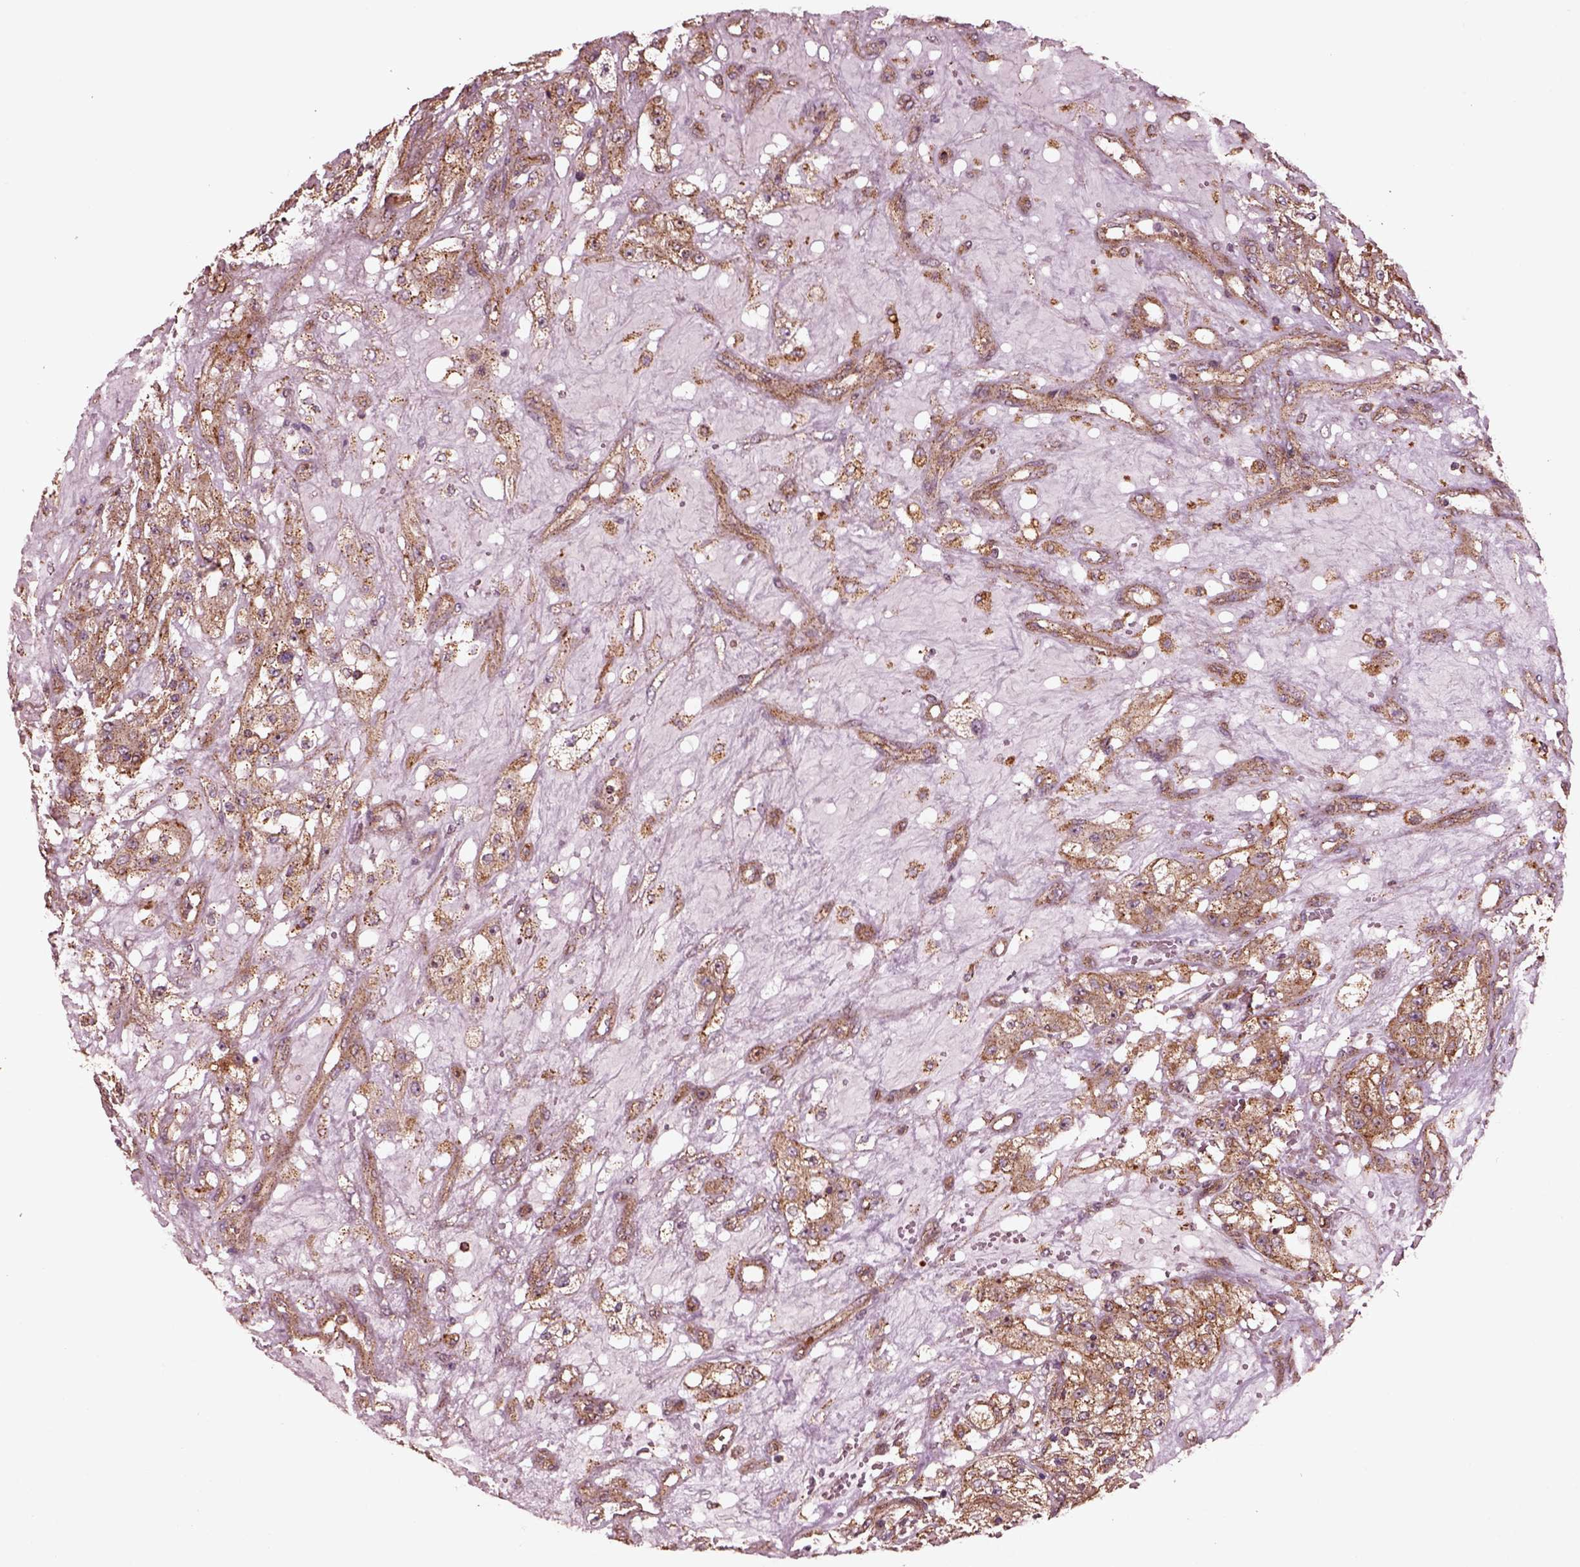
{"staining": {"intensity": "moderate", "quantity": "25%-75%", "location": "cytoplasmic/membranous"}, "tissue": "renal cancer", "cell_type": "Tumor cells", "image_type": "cancer", "snomed": [{"axis": "morphology", "description": "Adenocarcinoma, NOS"}, {"axis": "topography", "description": "Kidney"}], "caption": "A micrograph of adenocarcinoma (renal) stained for a protein displays moderate cytoplasmic/membranous brown staining in tumor cells.", "gene": "WASHC2A", "patient": {"sex": "female", "age": 63}}